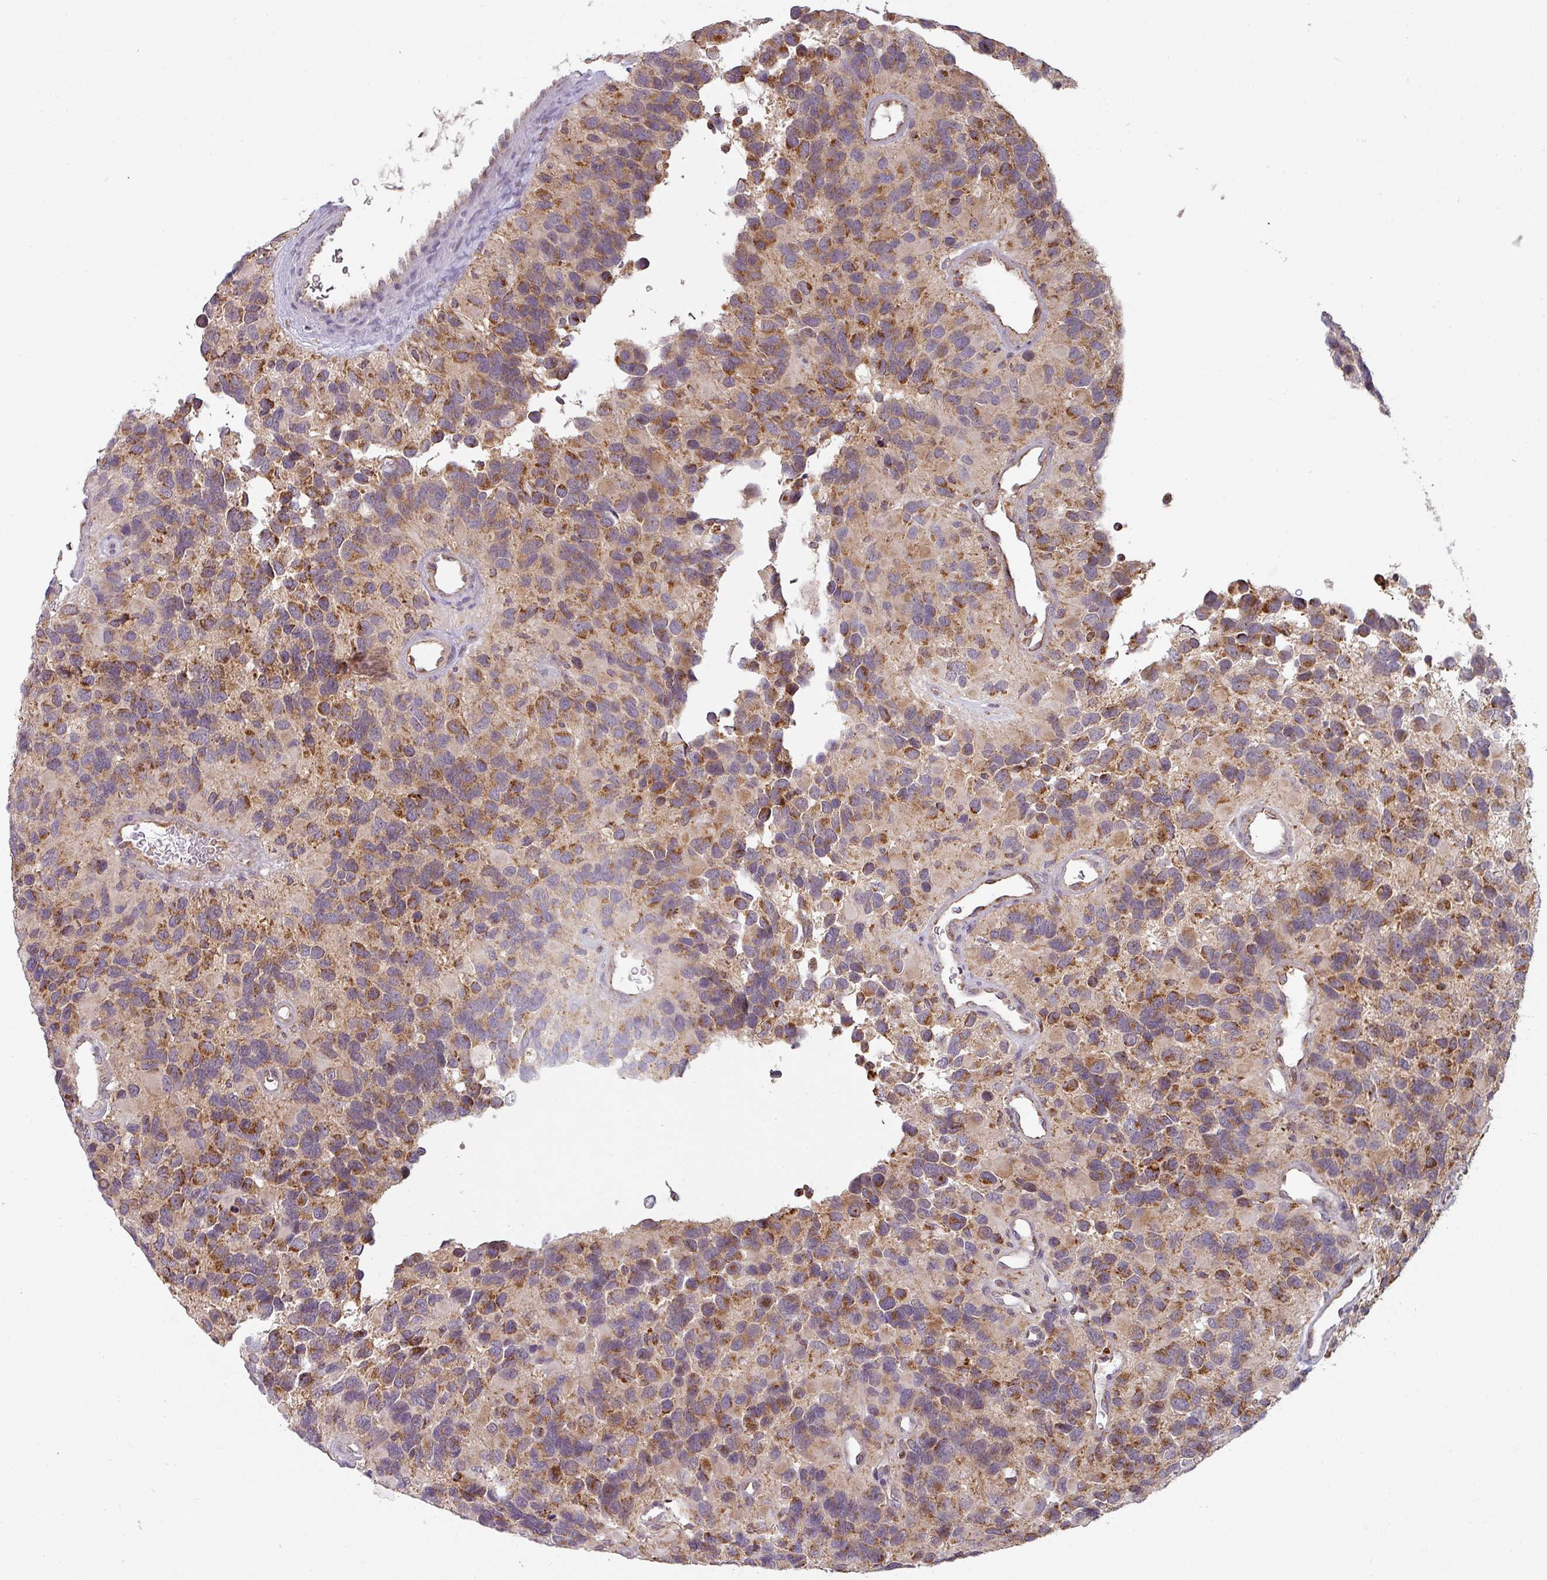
{"staining": {"intensity": "moderate", "quantity": ">75%", "location": "cytoplasmic/membranous"}, "tissue": "glioma", "cell_type": "Tumor cells", "image_type": "cancer", "snomed": [{"axis": "morphology", "description": "Glioma, malignant, High grade"}, {"axis": "topography", "description": "Brain"}], "caption": "Moderate cytoplasmic/membranous positivity is identified in about >75% of tumor cells in malignant glioma (high-grade). (brown staining indicates protein expression, while blue staining denotes nuclei).", "gene": "MRPS16", "patient": {"sex": "male", "age": 77}}